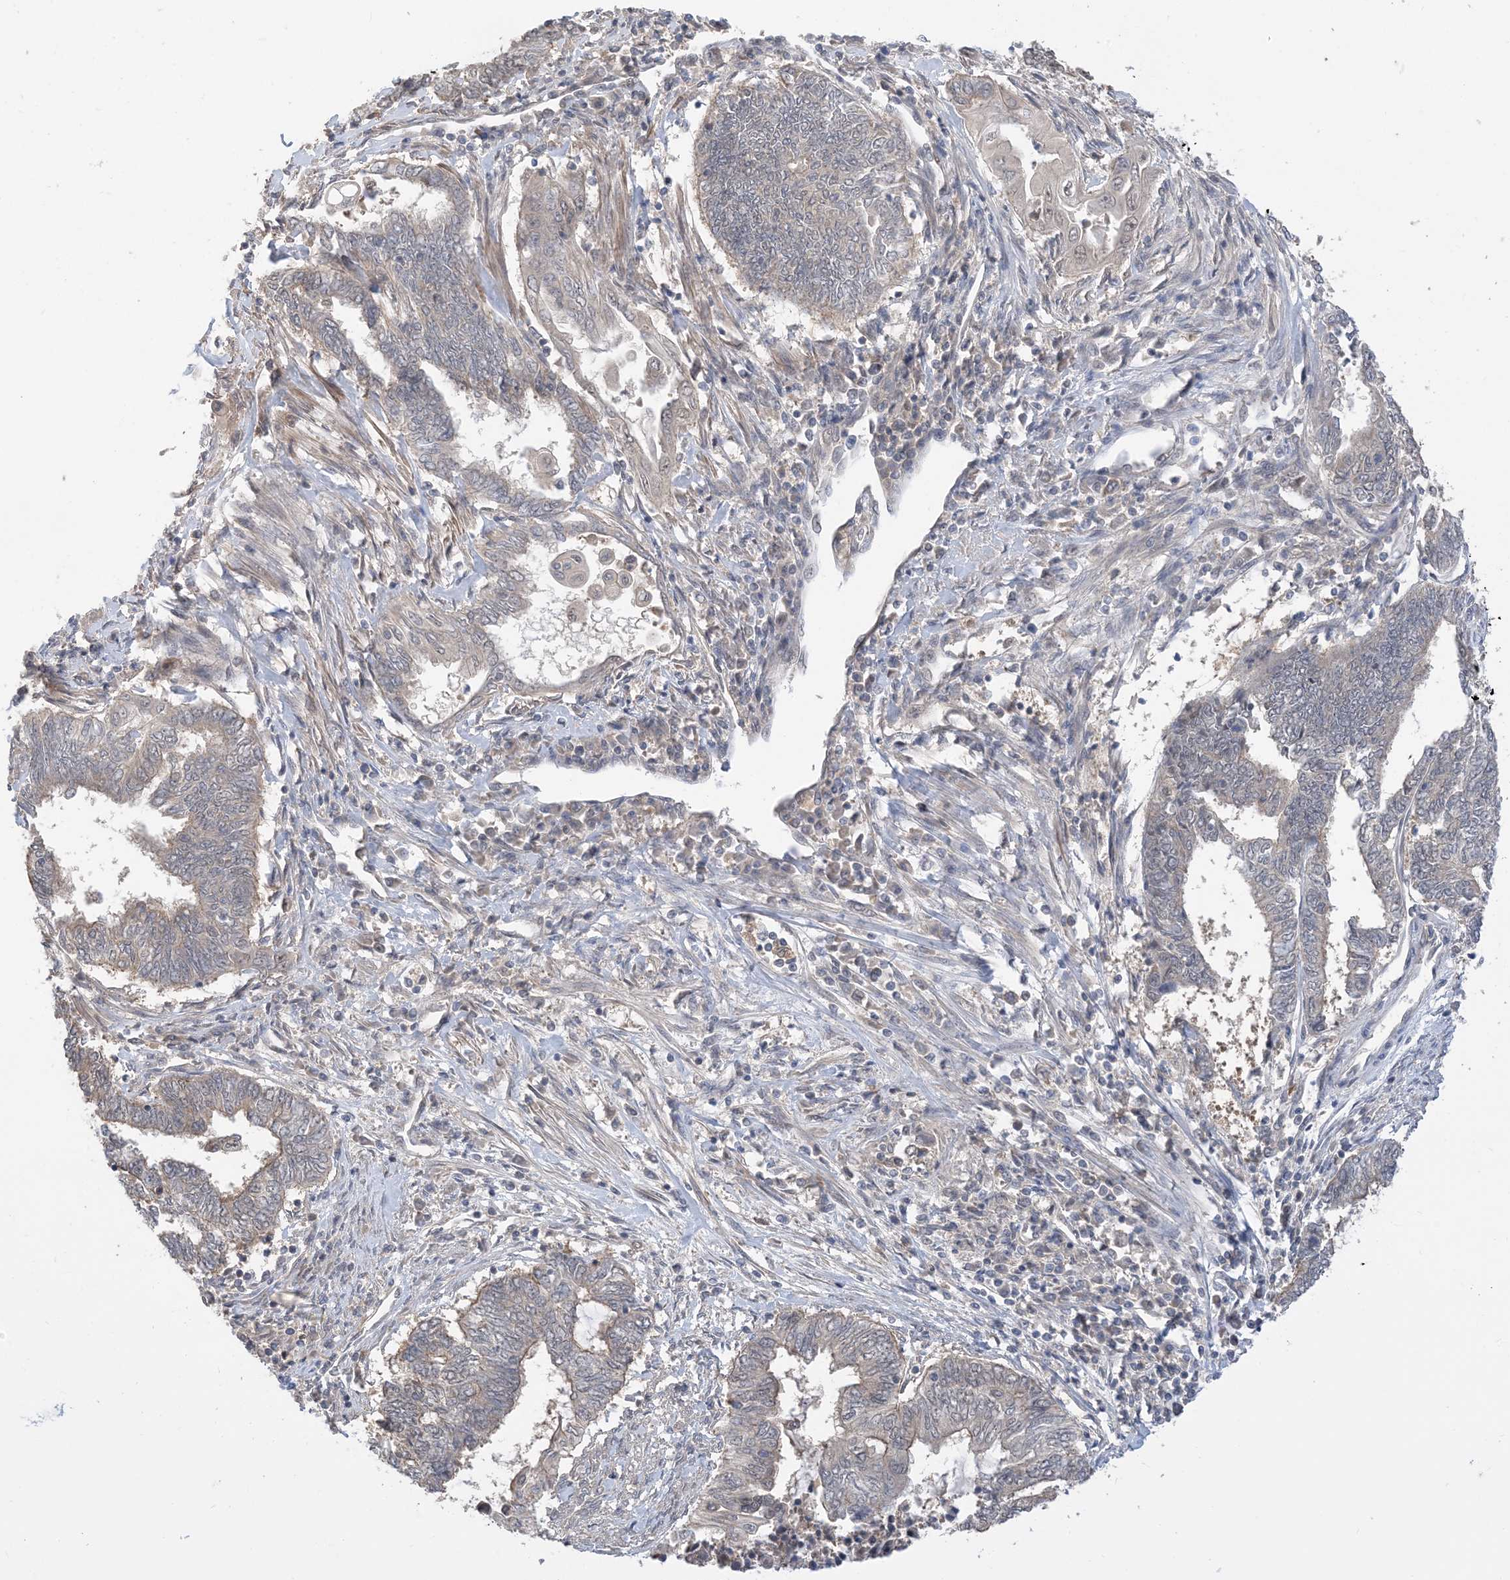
{"staining": {"intensity": "weak", "quantity": "25%-75%", "location": "cytoplasmic/membranous"}, "tissue": "endometrial cancer", "cell_type": "Tumor cells", "image_type": "cancer", "snomed": [{"axis": "morphology", "description": "Adenocarcinoma, NOS"}, {"axis": "topography", "description": "Uterus"}, {"axis": "topography", "description": "Endometrium"}], "caption": "Immunohistochemical staining of human endometrial cancer (adenocarcinoma) exhibits low levels of weak cytoplasmic/membranous protein positivity in about 25%-75% of tumor cells. (IHC, brightfield microscopy, high magnification).", "gene": "WDR26", "patient": {"sex": "female", "age": 70}}